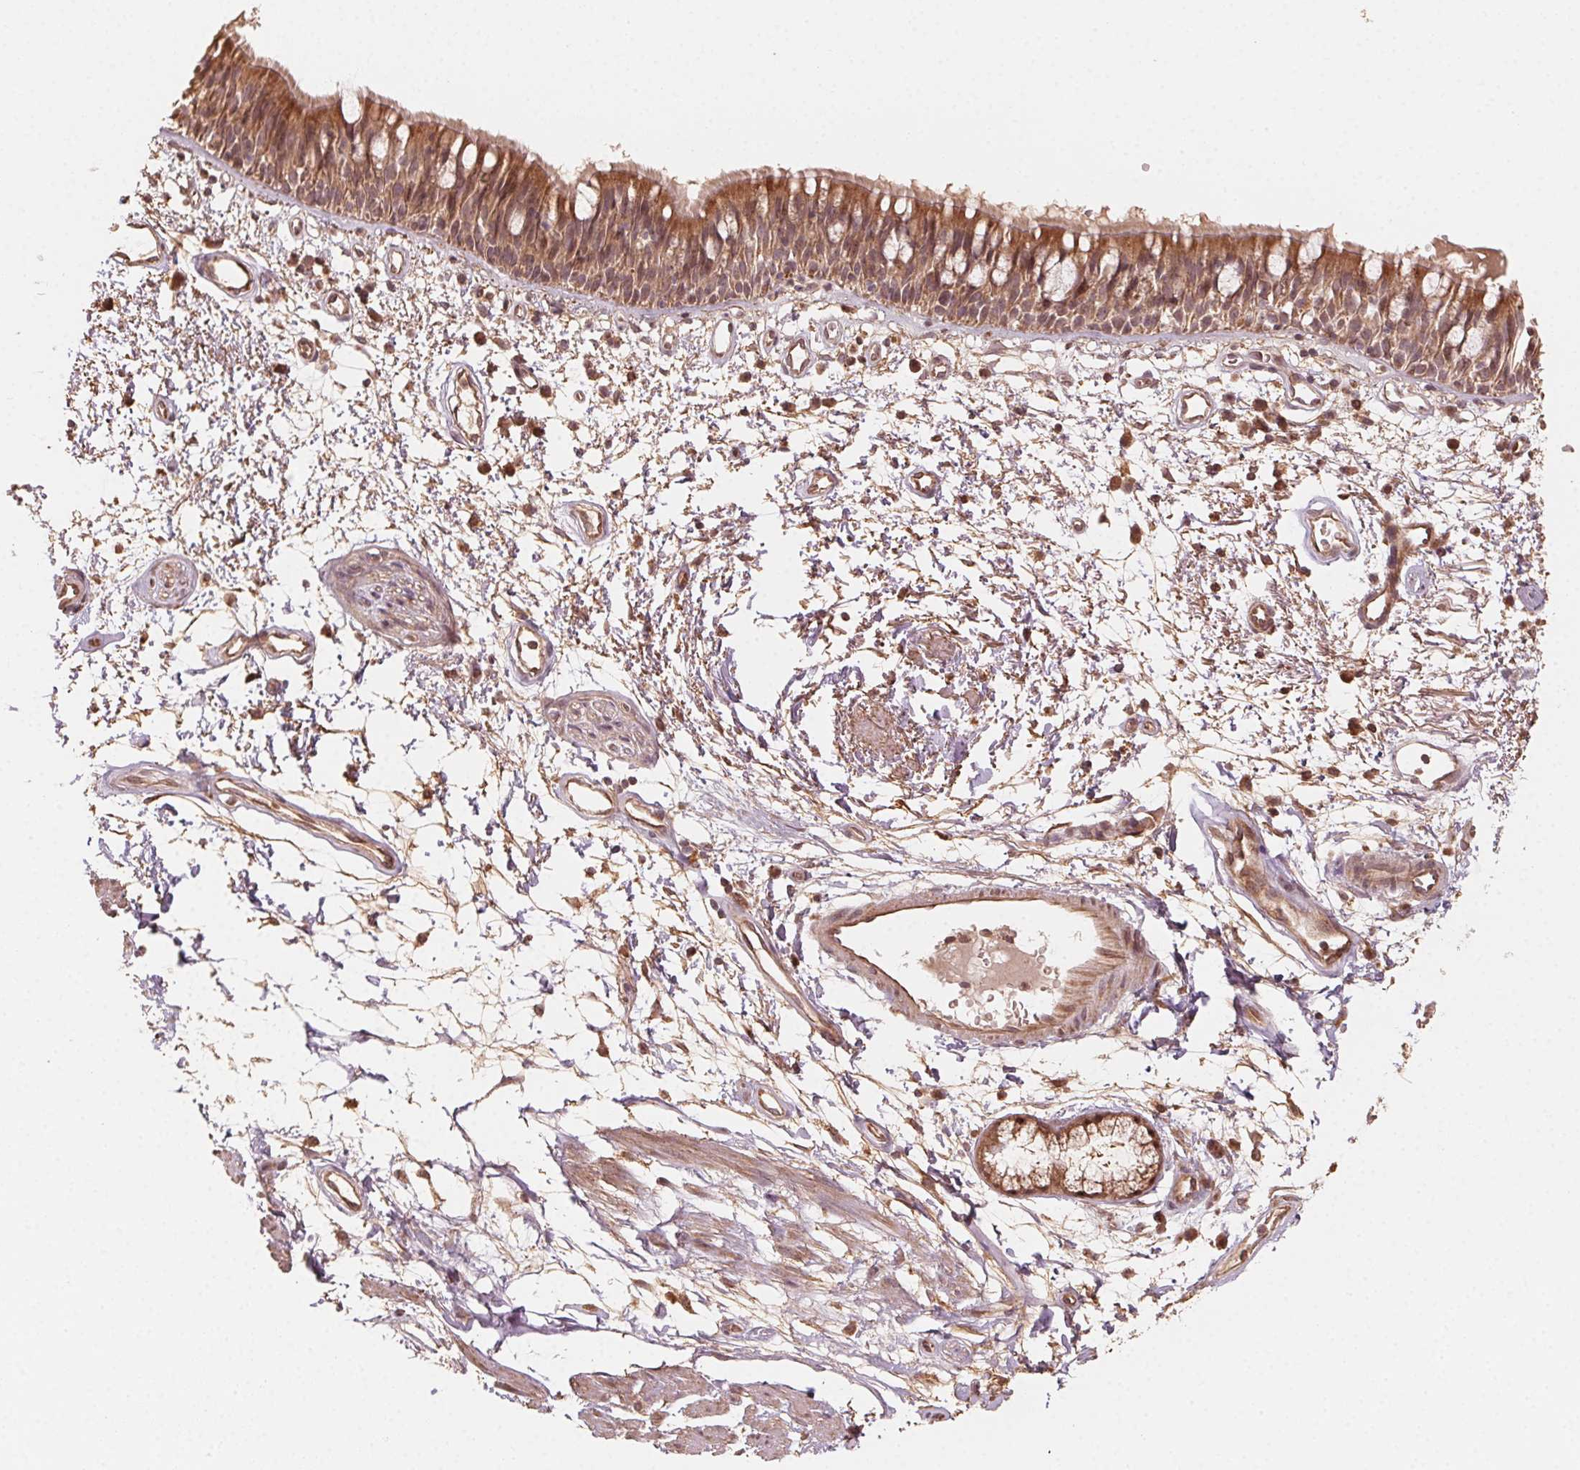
{"staining": {"intensity": "moderate", "quantity": ">75%", "location": "cytoplasmic/membranous"}, "tissue": "bronchus", "cell_type": "Respiratory epithelial cells", "image_type": "normal", "snomed": [{"axis": "morphology", "description": "Normal tissue, NOS"}, {"axis": "morphology", "description": "Squamous cell carcinoma, NOS"}, {"axis": "topography", "description": "Cartilage tissue"}, {"axis": "topography", "description": "Bronchus"}, {"axis": "topography", "description": "Lung"}], "caption": "An immunohistochemistry photomicrograph of normal tissue is shown. Protein staining in brown labels moderate cytoplasmic/membranous positivity in bronchus within respiratory epithelial cells.", "gene": "WBP2", "patient": {"sex": "male", "age": 66}}